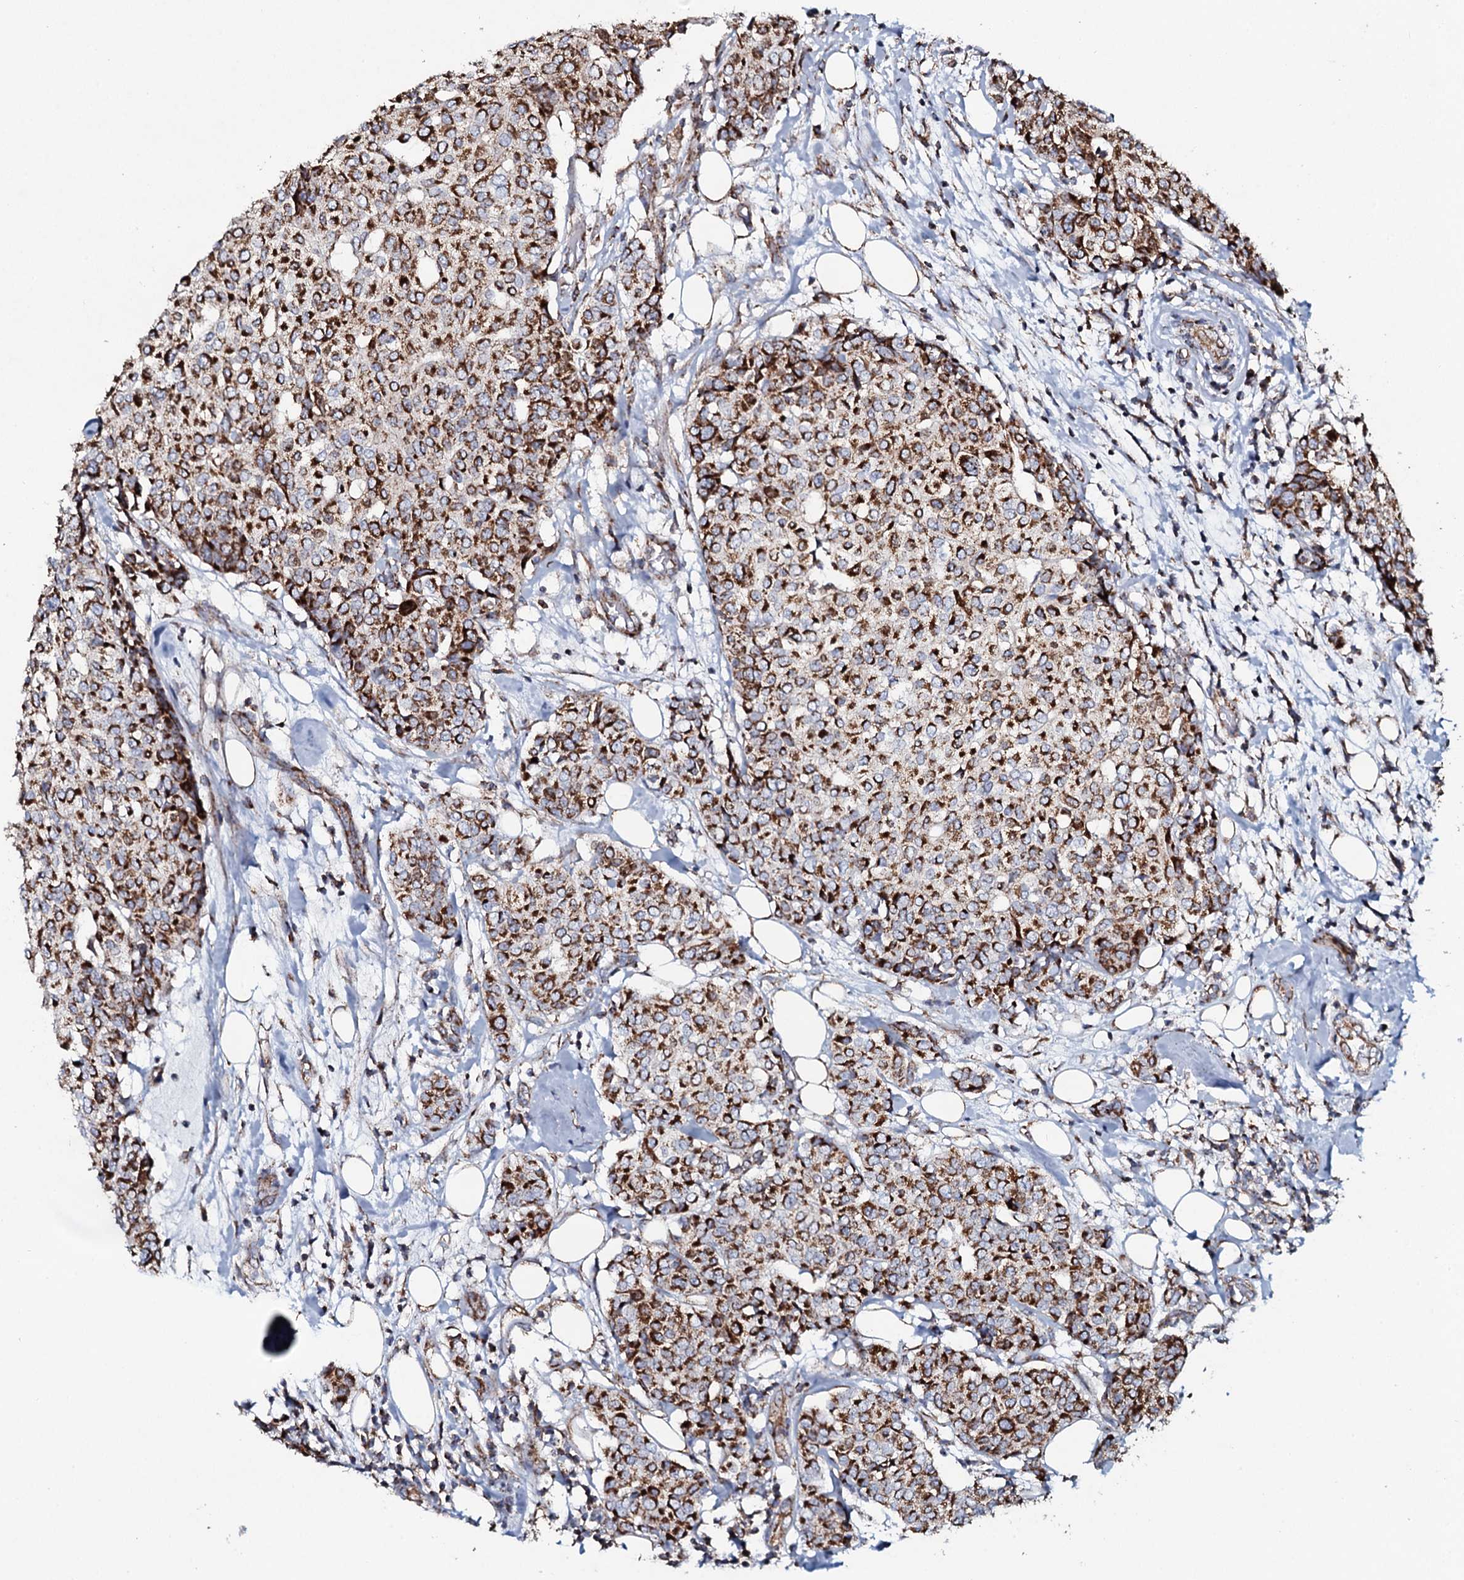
{"staining": {"intensity": "strong", "quantity": ">75%", "location": "cytoplasmic/membranous"}, "tissue": "breast cancer", "cell_type": "Tumor cells", "image_type": "cancer", "snomed": [{"axis": "morphology", "description": "Lobular carcinoma"}, {"axis": "topography", "description": "Breast"}], "caption": "Protein staining displays strong cytoplasmic/membranous expression in about >75% of tumor cells in breast cancer. Using DAB (brown) and hematoxylin (blue) stains, captured at high magnification using brightfield microscopy.", "gene": "EVC2", "patient": {"sex": "female", "age": 51}}